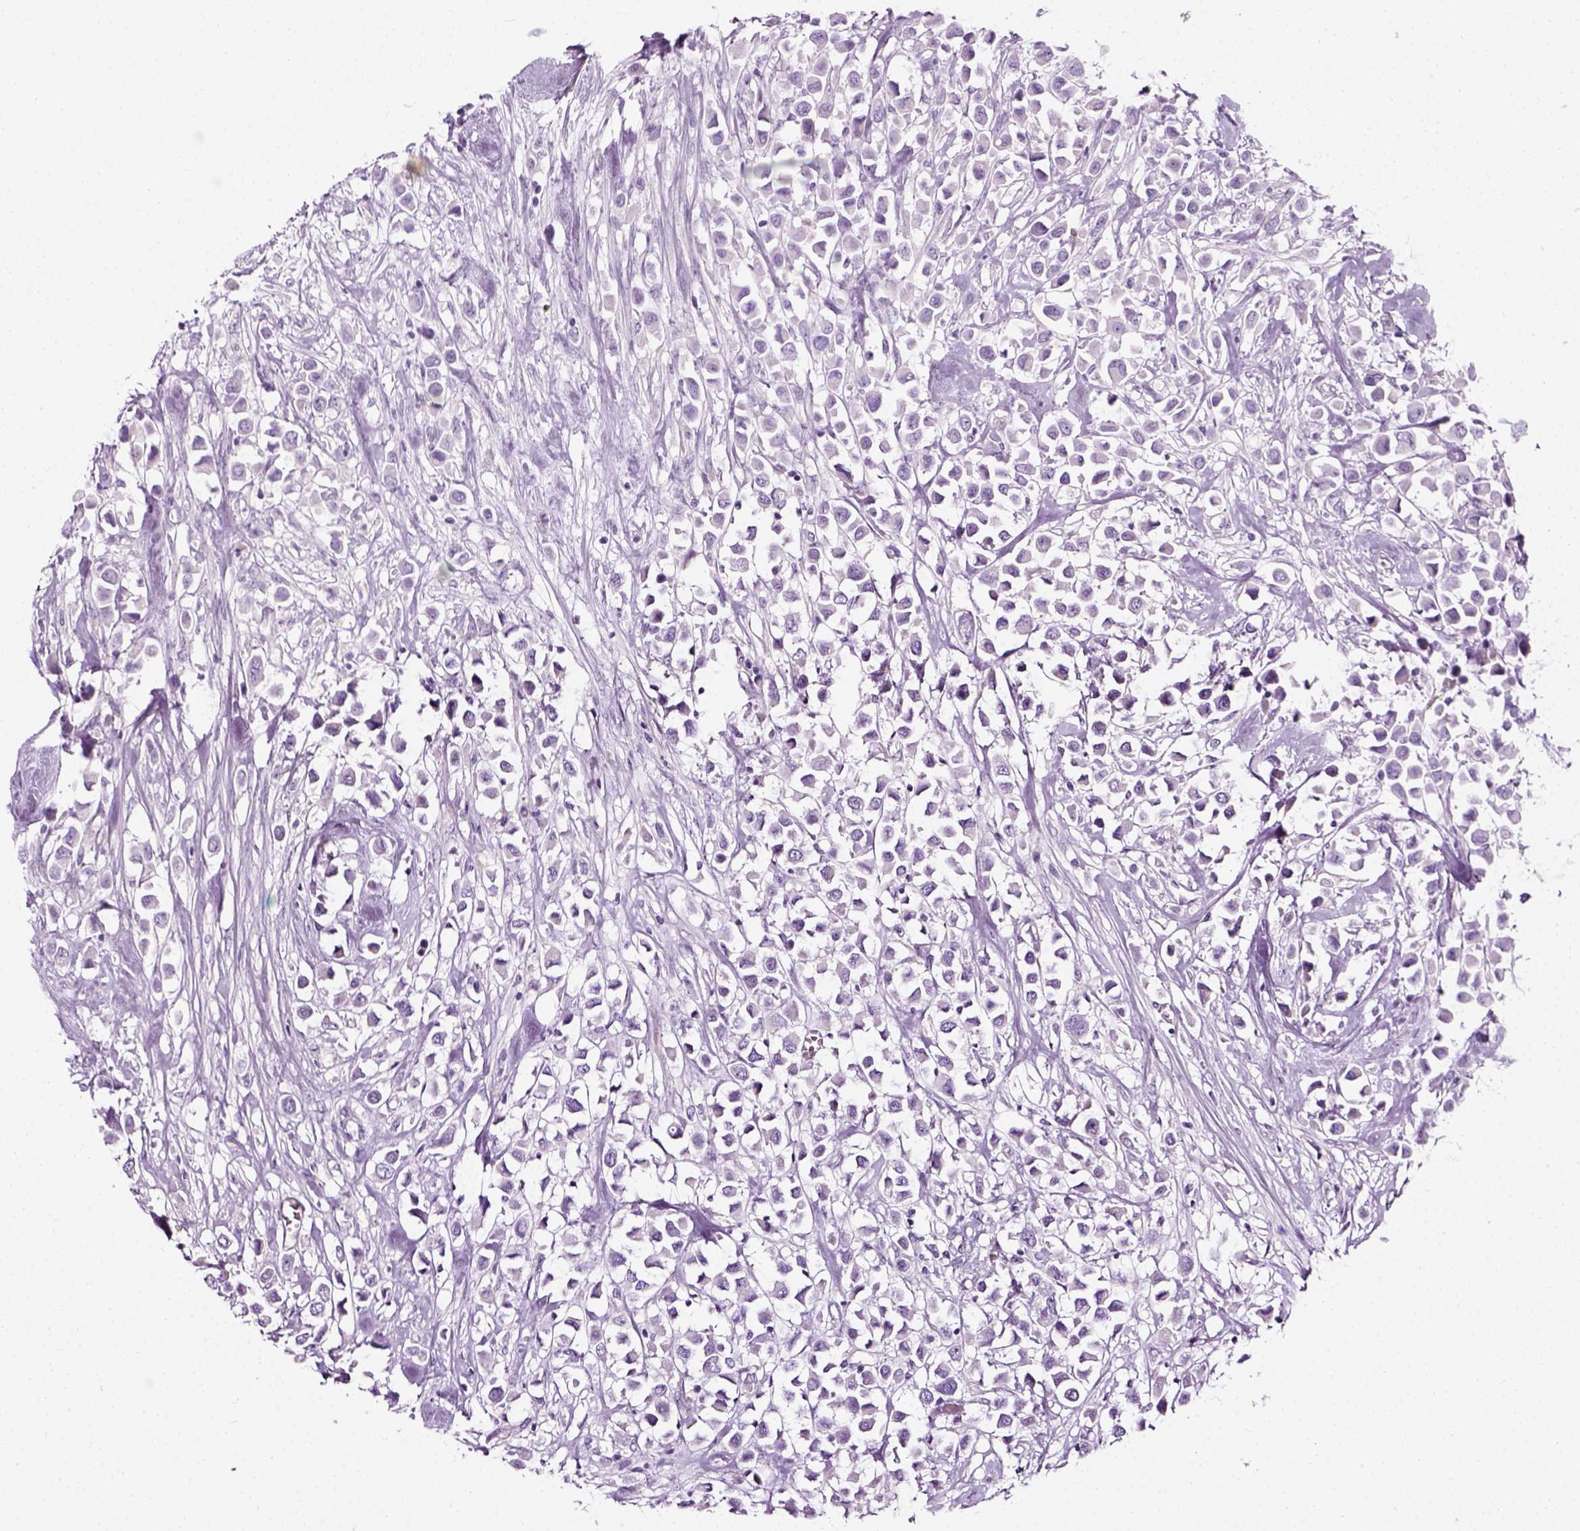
{"staining": {"intensity": "negative", "quantity": "none", "location": "none"}, "tissue": "breast cancer", "cell_type": "Tumor cells", "image_type": "cancer", "snomed": [{"axis": "morphology", "description": "Duct carcinoma"}, {"axis": "topography", "description": "Breast"}], "caption": "DAB immunohistochemical staining of breast infiltrating ductal carcinoma exhibits no significant expression in tumor cells.", "gene": "CIBAR2", "patient": {"sex": "female", "age": 61}}